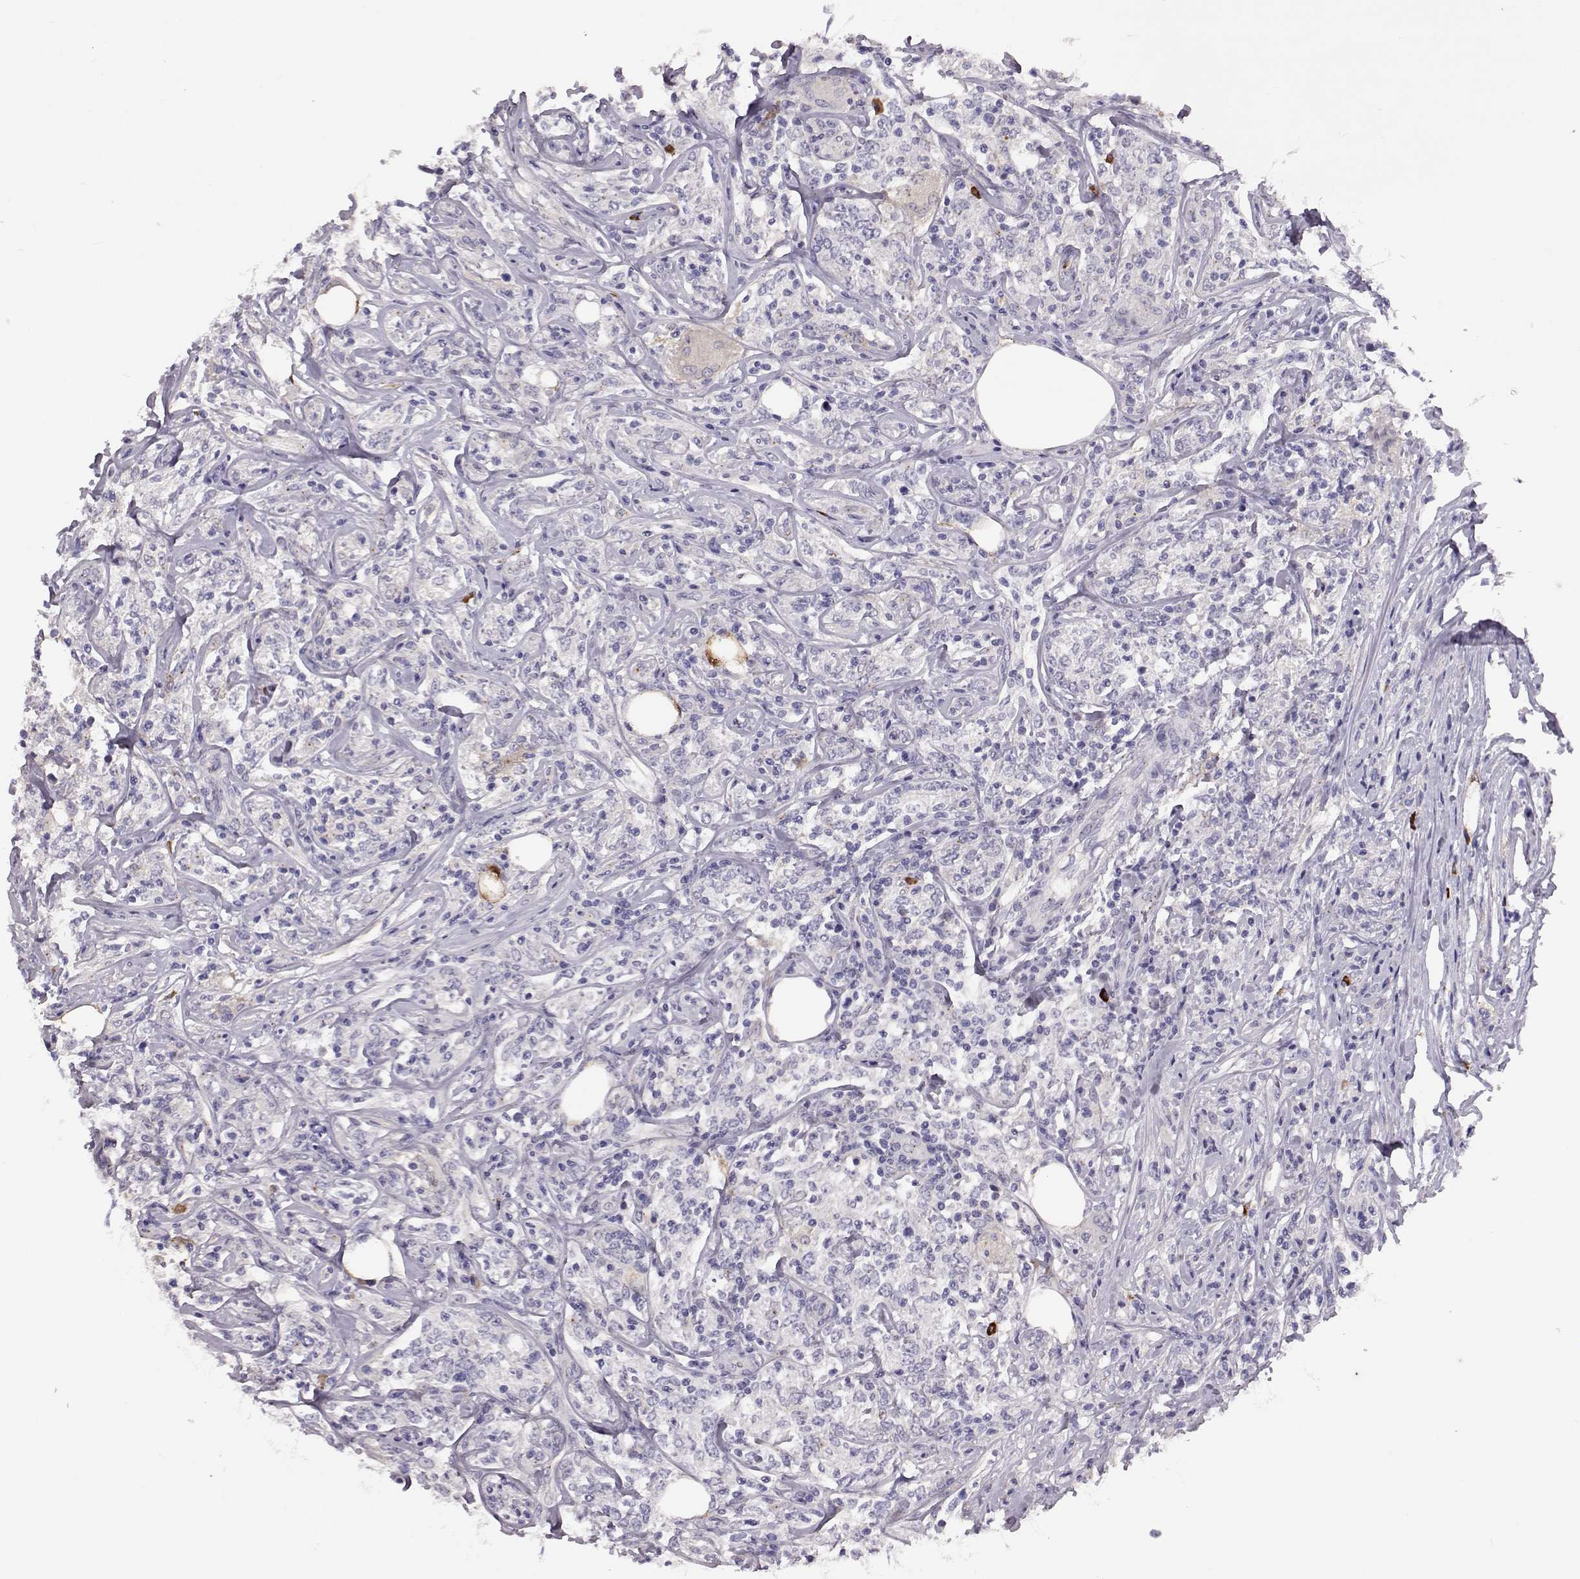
{"staining": {"intensity": "negative", "quantity": "none", "location": "none"}, "tissue": "lymphoma", "cell_type": "Tumor cells", "image_type": "cancer", "snomed": [{"axis": "morphology", "description": "Malignant lymphoma, non-Hodgkin's type, High grade"}, {"axis": "topography", "description": "Lymph node"}], "caption": "Immunohistochemistry of human lymphoma reveals no expression in tumor cells.", "gene": "ADGRG5", "patient": {"sex": "female", "age": 84}}